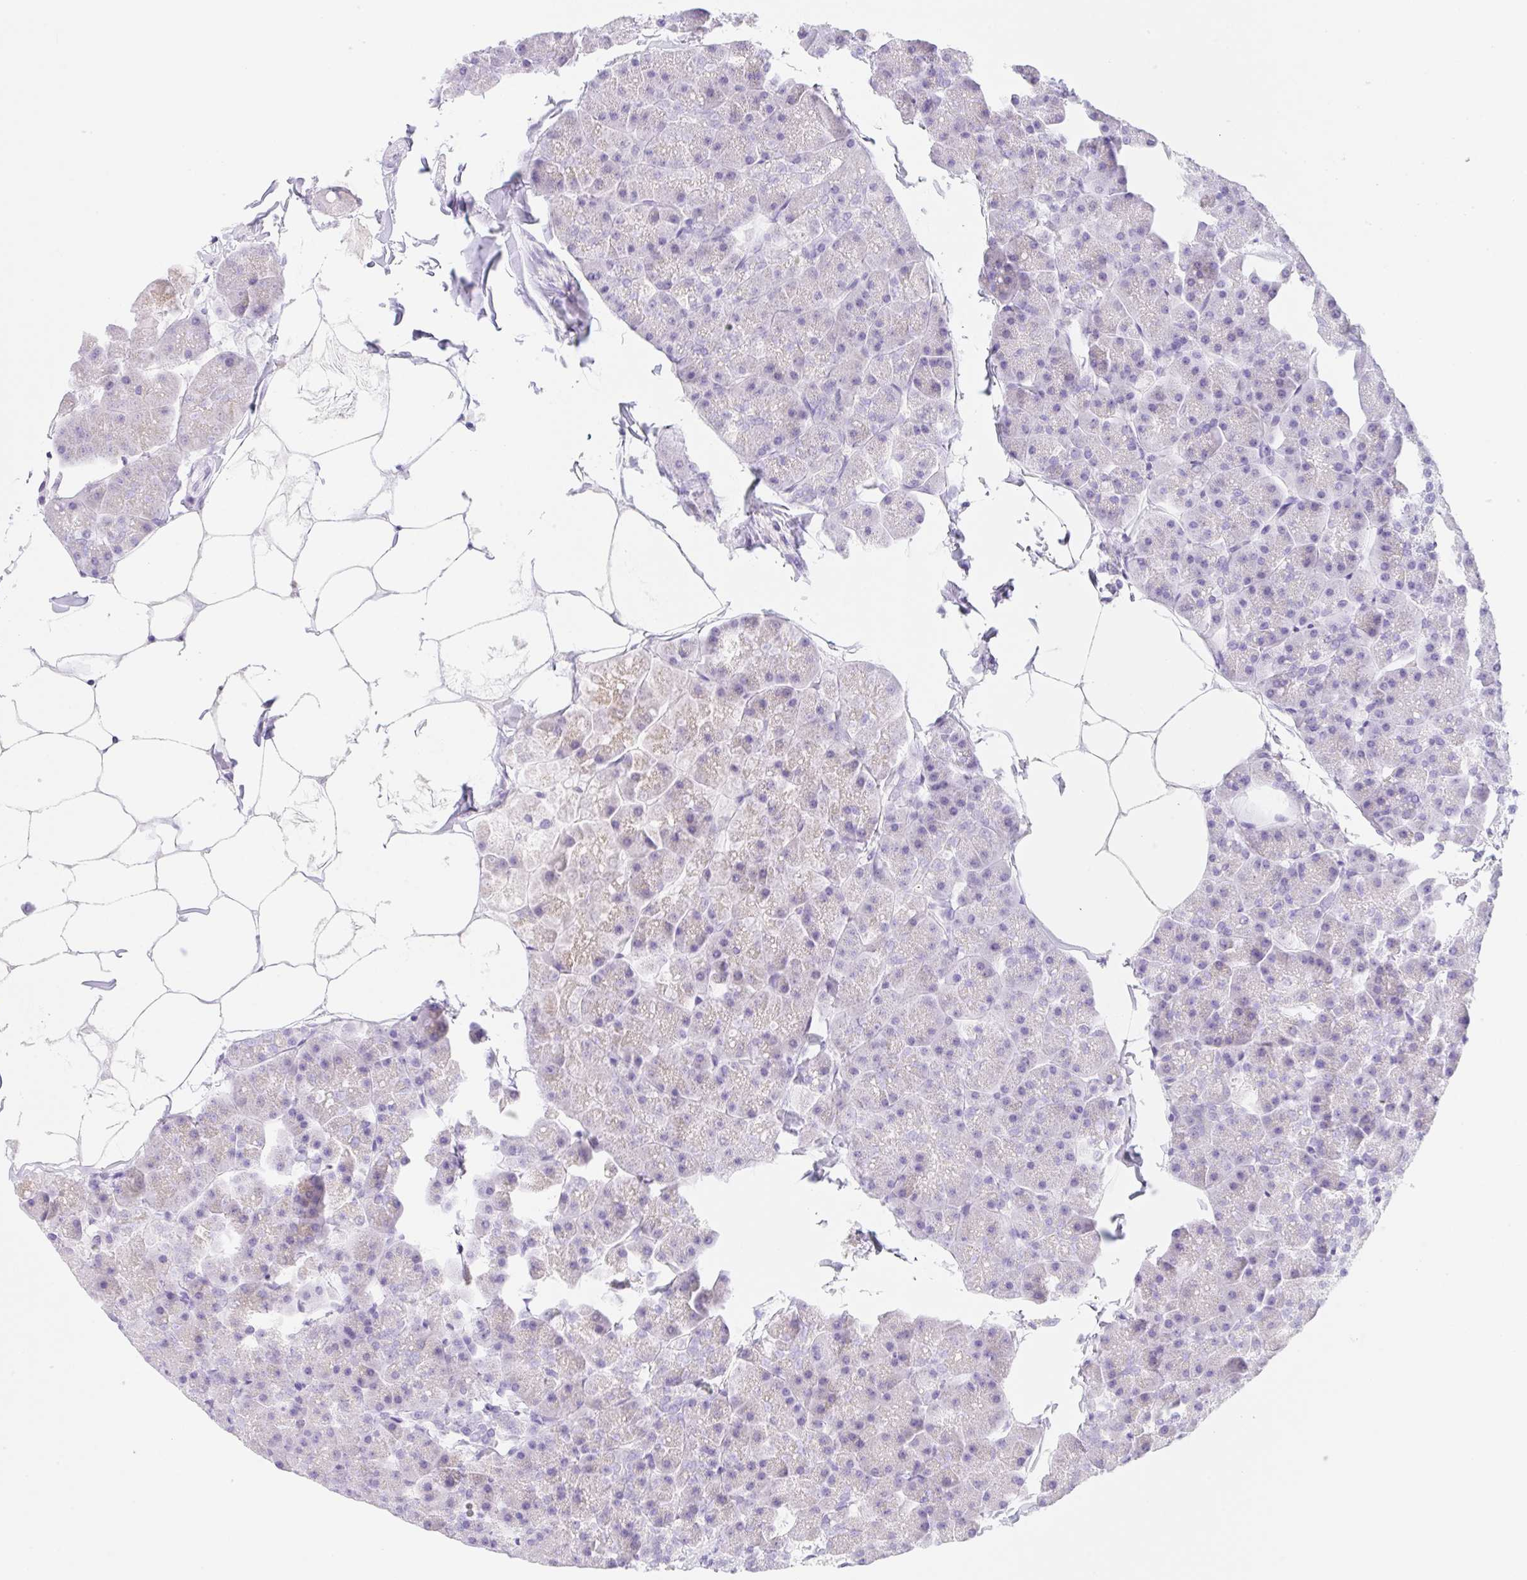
{"staining": {"intensity": "negative", "quantity": "none", "location": "none"}, "tissue": "pancreas", "cell_type": "Exocrine glandular cells", "image_type": "normal", "snomed": [{"axis": "morphology", "description": "Normal tissue, NOS"}, {"axis": "topography", "description": "Pancreas"}], "caption": "Immunohistochemical staining of normal human pancreas reveals no significant staining in exocrine glandular cells. (Brightfield microscopy of DAB (3,3'-diaminobenzidine) immunohistochemistry at high magnification).", "gene": "KLK8", "patient": {"sex": "male", "age": 35}}